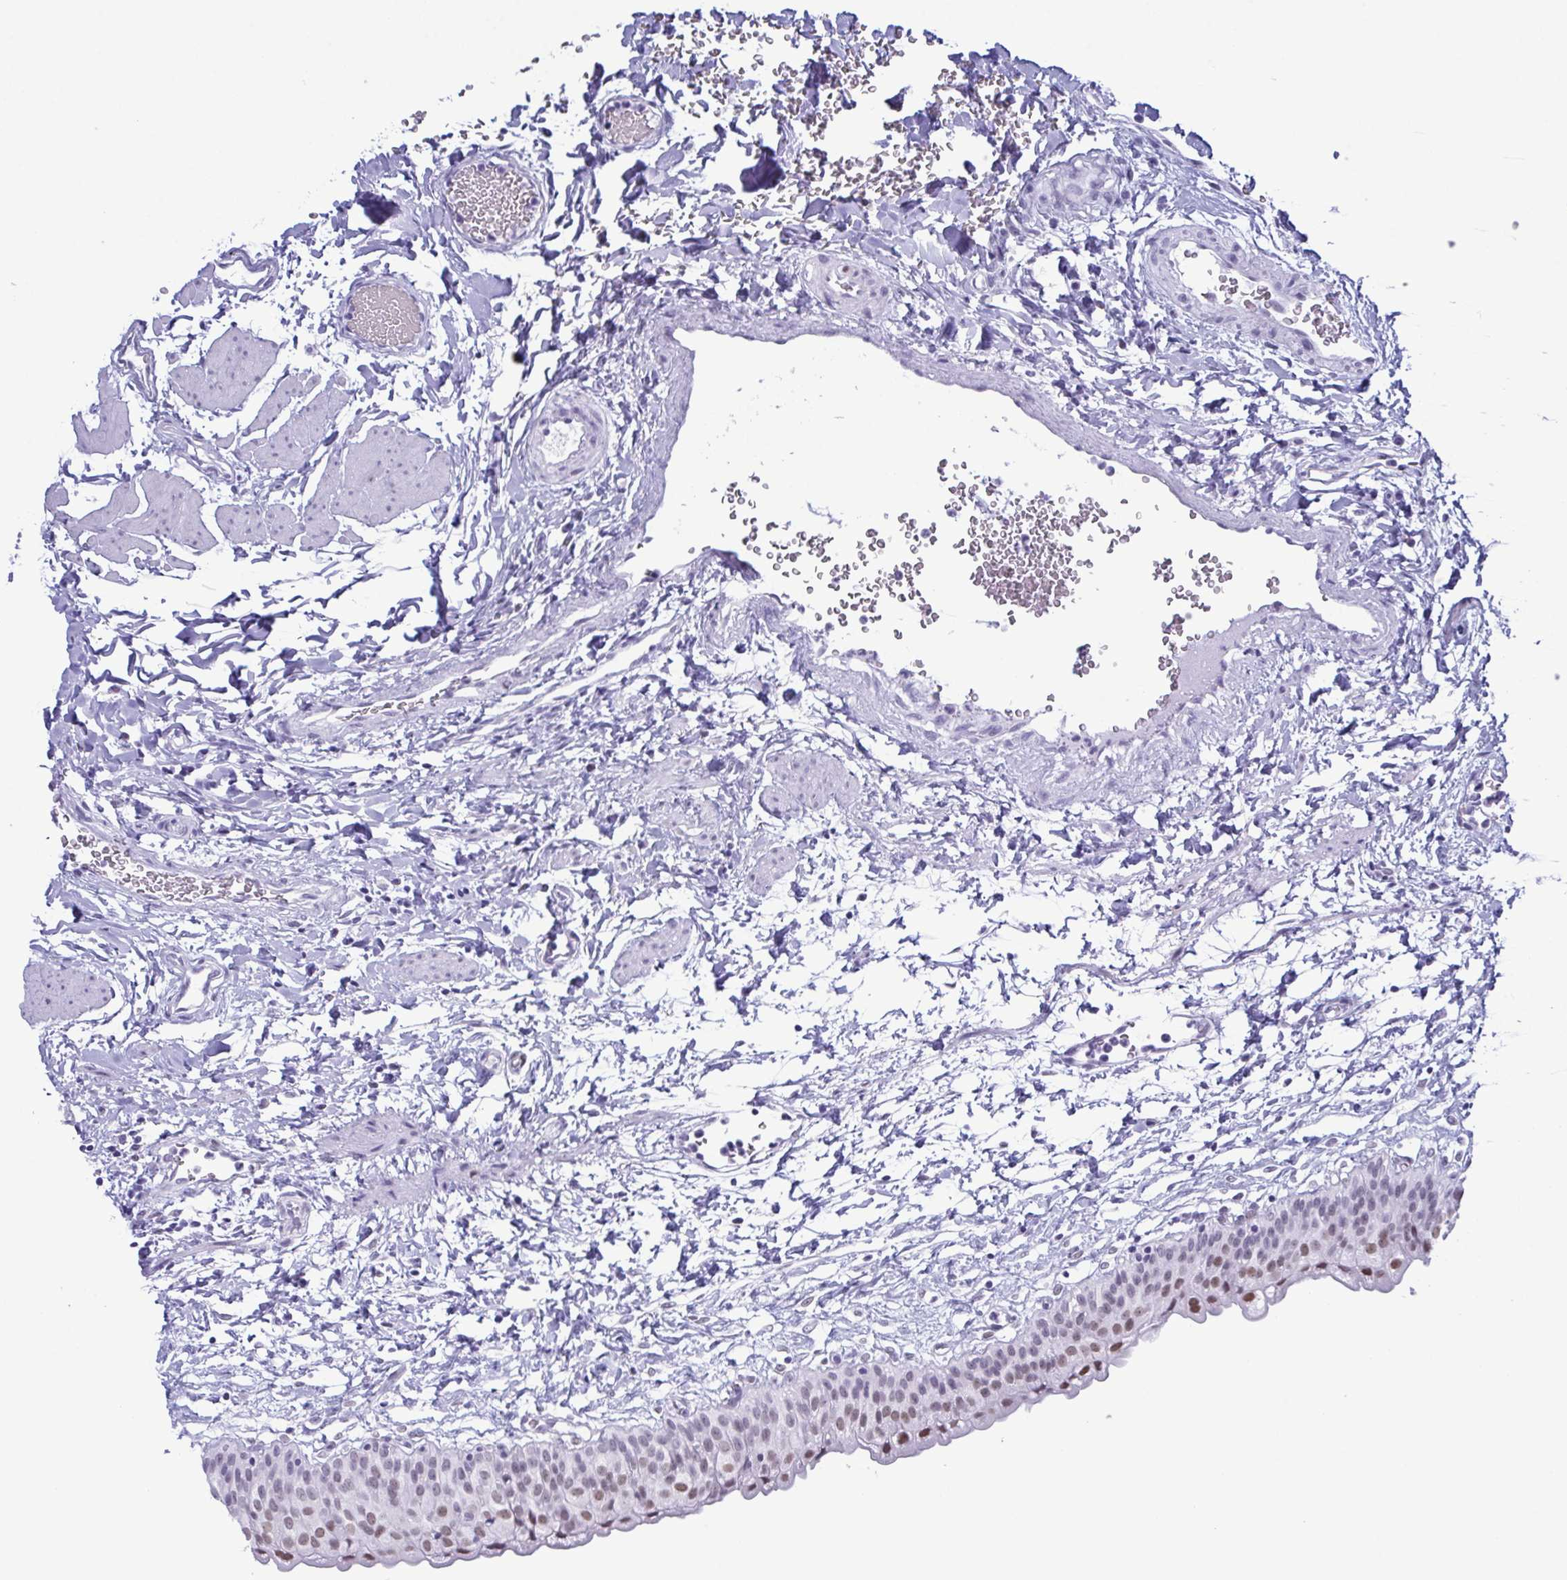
{"staining": {"intensity": "moderate", "quantity": "25%-75%", "location": "nuclear"}, "tissue": "urinary bladder", "cell_type": "Urothelial cells", "image_type": "normal", "snomed": [{"axis": "morphology", "description": "Normal tissue, NOS"}, {"axis": "topography", "description": "Urinary bladder"}], "caption": "Moderate nuclear protein positivity is present in about 25%-75% of urothelial cells in urinary bladder. (DAB (3,3'-diaminobenzidine) IHC, brown staining for protein, blue staining for nuclei).", "gene": "SUGP2", "patient": {"sex": "male", "age": 55}}